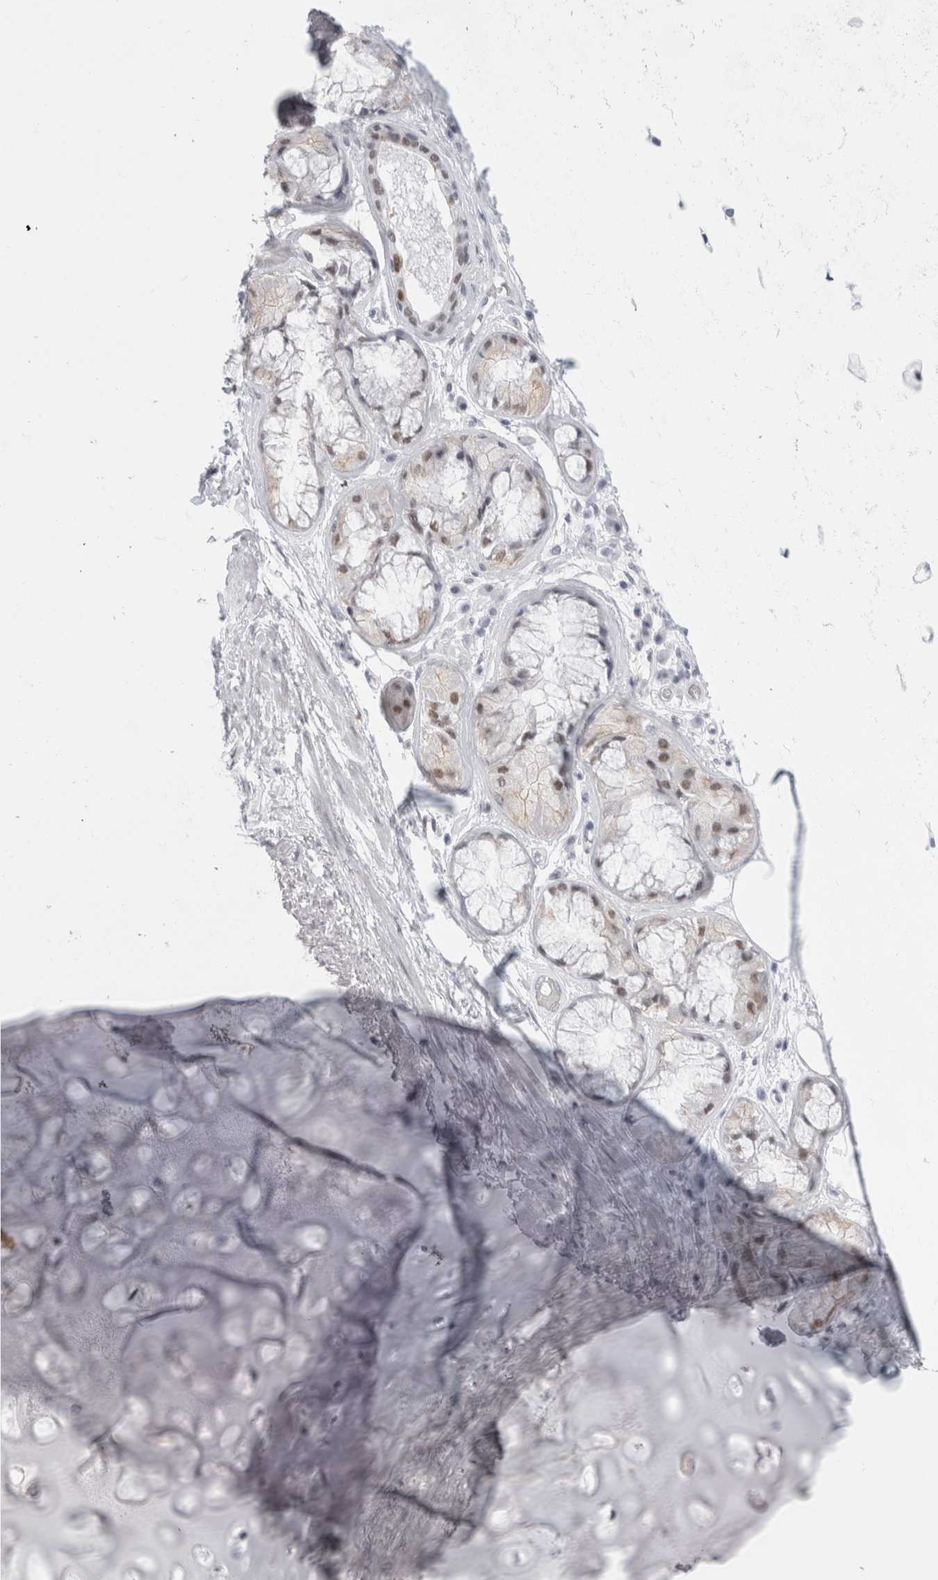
{"staining": {"intensity": "negative", "quantity": "none", "location": "none"}, "tissue": "adipose tissue", "cell_type": "Adipocytes", "image_type": "normal", "snomed": [{"axis": "morphology", "description": "Normal tissue, NOS"}, {"axis": "topography", "description": "Bronchus"}], "caption": "This is a photomicrograph of IHC staining of normal adipose tissue, which shows no expression in adipocytes. (DAB IHC, high magnification).", "gene": "SMARCC1", "patient": {"sex": "male", "age": 66}}